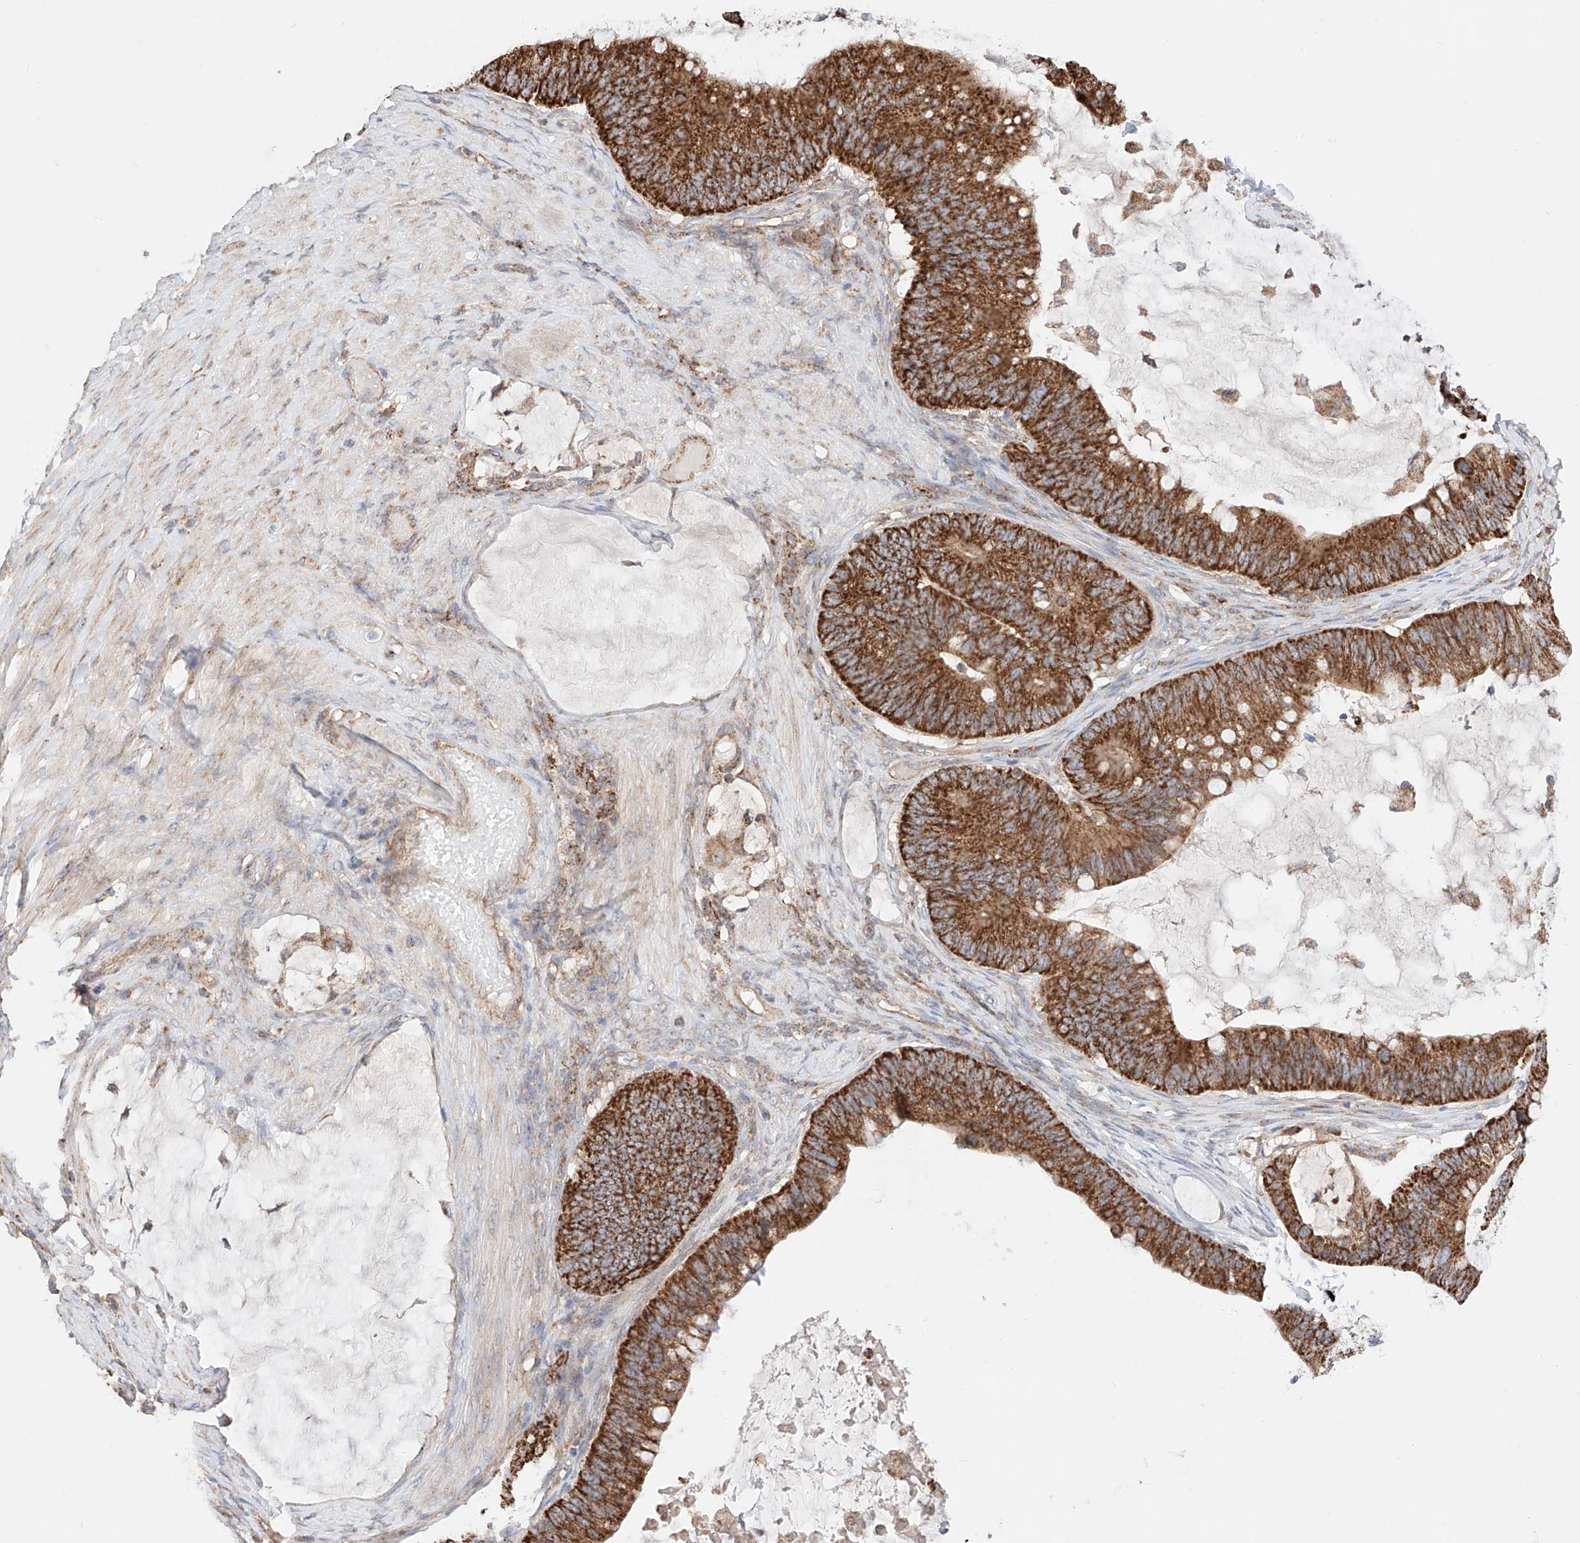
{"staining": {"intensity": "strong", "quantity": ">75%", "location": "cytoplasmic/membranous"}, "tissue": "ovarian cancer", "cell_type": "Tumor cells", "image_type": "cancer", "snomed": [{"axis": "morphology", "description": "Cystadenocarcinoma, mucinous, NOS"}, {"axis": "topography", "description": "Ovary"}], "caption": "Immunohistochemistry (IHC) photomicrograph of human ovarian cancer (mucinous cystadenocarcinoma) stained for a protein (brown), which demonstrates high levels of strong cytoplasmic/membranous expression in approximately >75% of tumor cells.", "gene": "KTI12", "patient": {"sex": "female", "age": 61}}